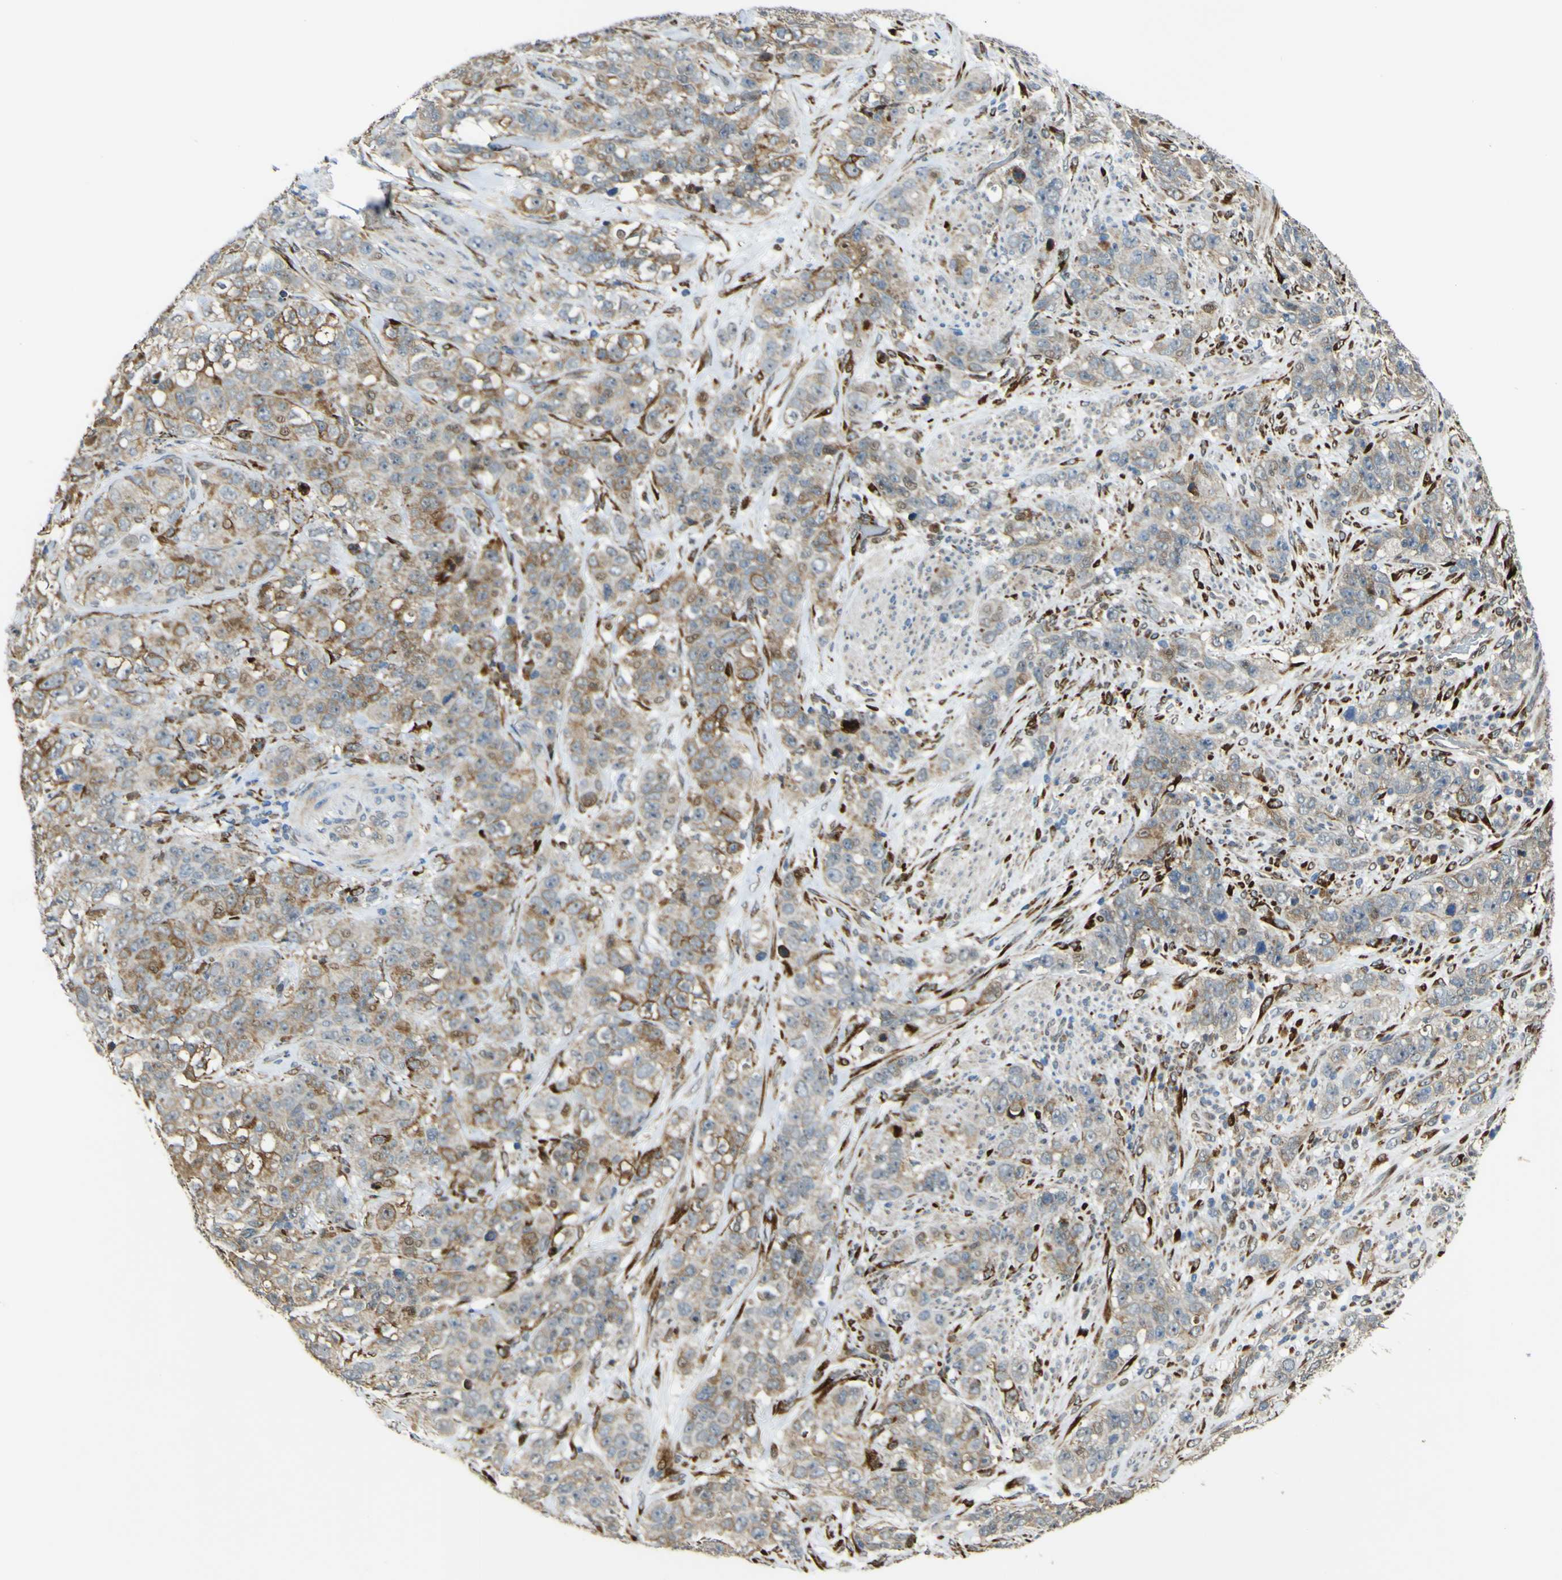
{"staining": {"intensity": "weak", "quantity": ">75%", "location": "cytoplasmic/membranous"}, "tissue": "stomach cancer", "cell_type": "Tumor cells", "image_type": "cancer", "snomed": [{"axis": "morphology", "description": "Adenocarcinoma, NOS"}, {"axis": "topography", "description": "Stomach"}], "caption": "An image of human stomach cancer (adenocarcinoma) stained for a protein displays weak cytoplasmic/membranous brown staining in tumor cells. (brown staining indicates protein expression, while blue staining denotes nuclei).", "gene": "LBHD1", "patient": {"sex": "male", "age": 48}}